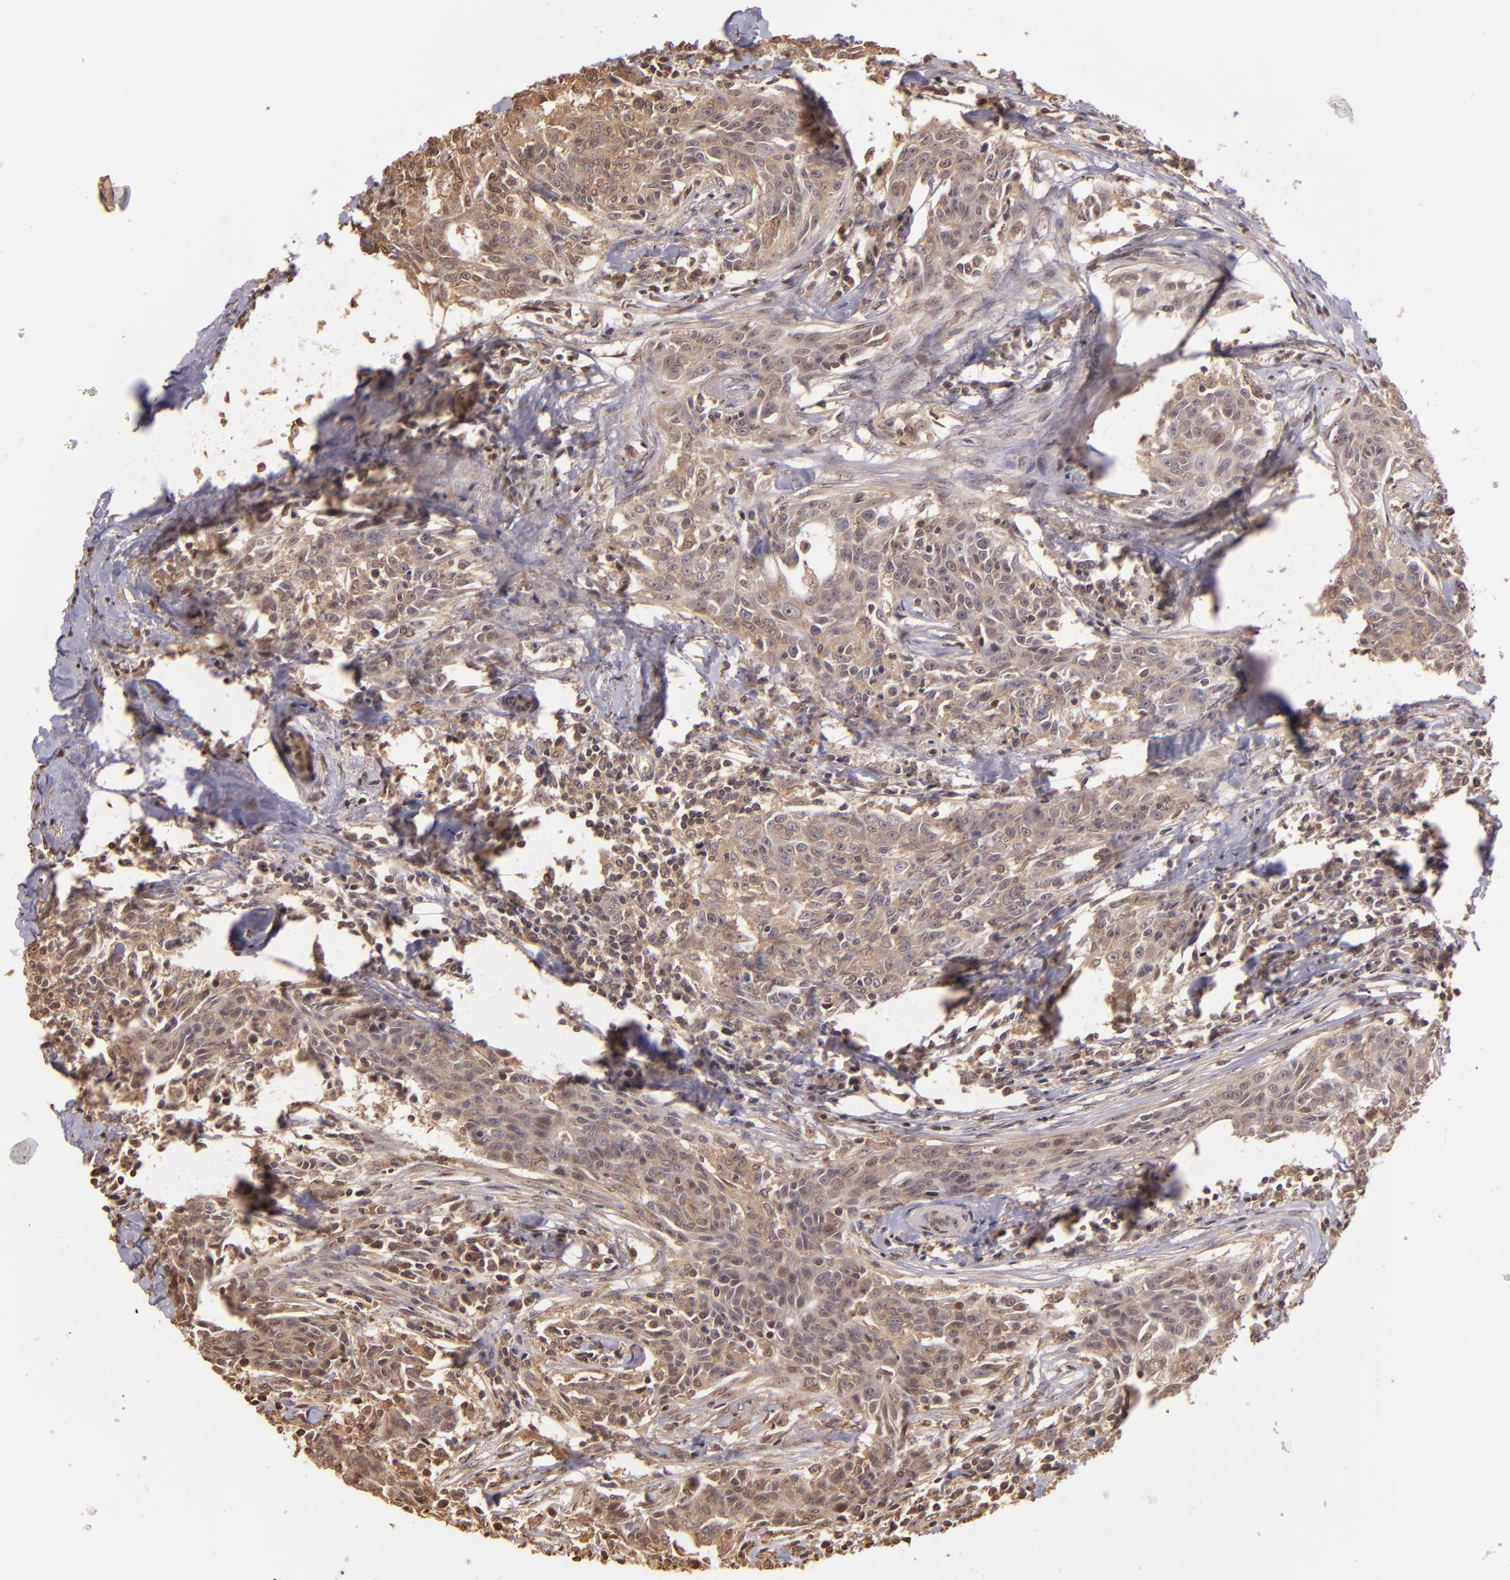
{"staining": {"intensity": "weak", "quantity": ">75%", "location": "cytoplasmic/membranous"}, "tissue": "breast cancer", "cell_type": "Tumor cells", "image_type": "cancer", "snomed": [{"axis": "morphology", "description": "Duct carcinoma"}, {"axis": "topography", "description": "Breast"}], "caption": "Breast cancer stained with DAB (3,3'-diaminobenzidine) immunohistochemistry (IHC) displays low levels of weak cytoplasmic/membranous expression in about >75% of tumor cells.", "gene": "ARPC2", "patient": {"sex": "female", "age": 50}}